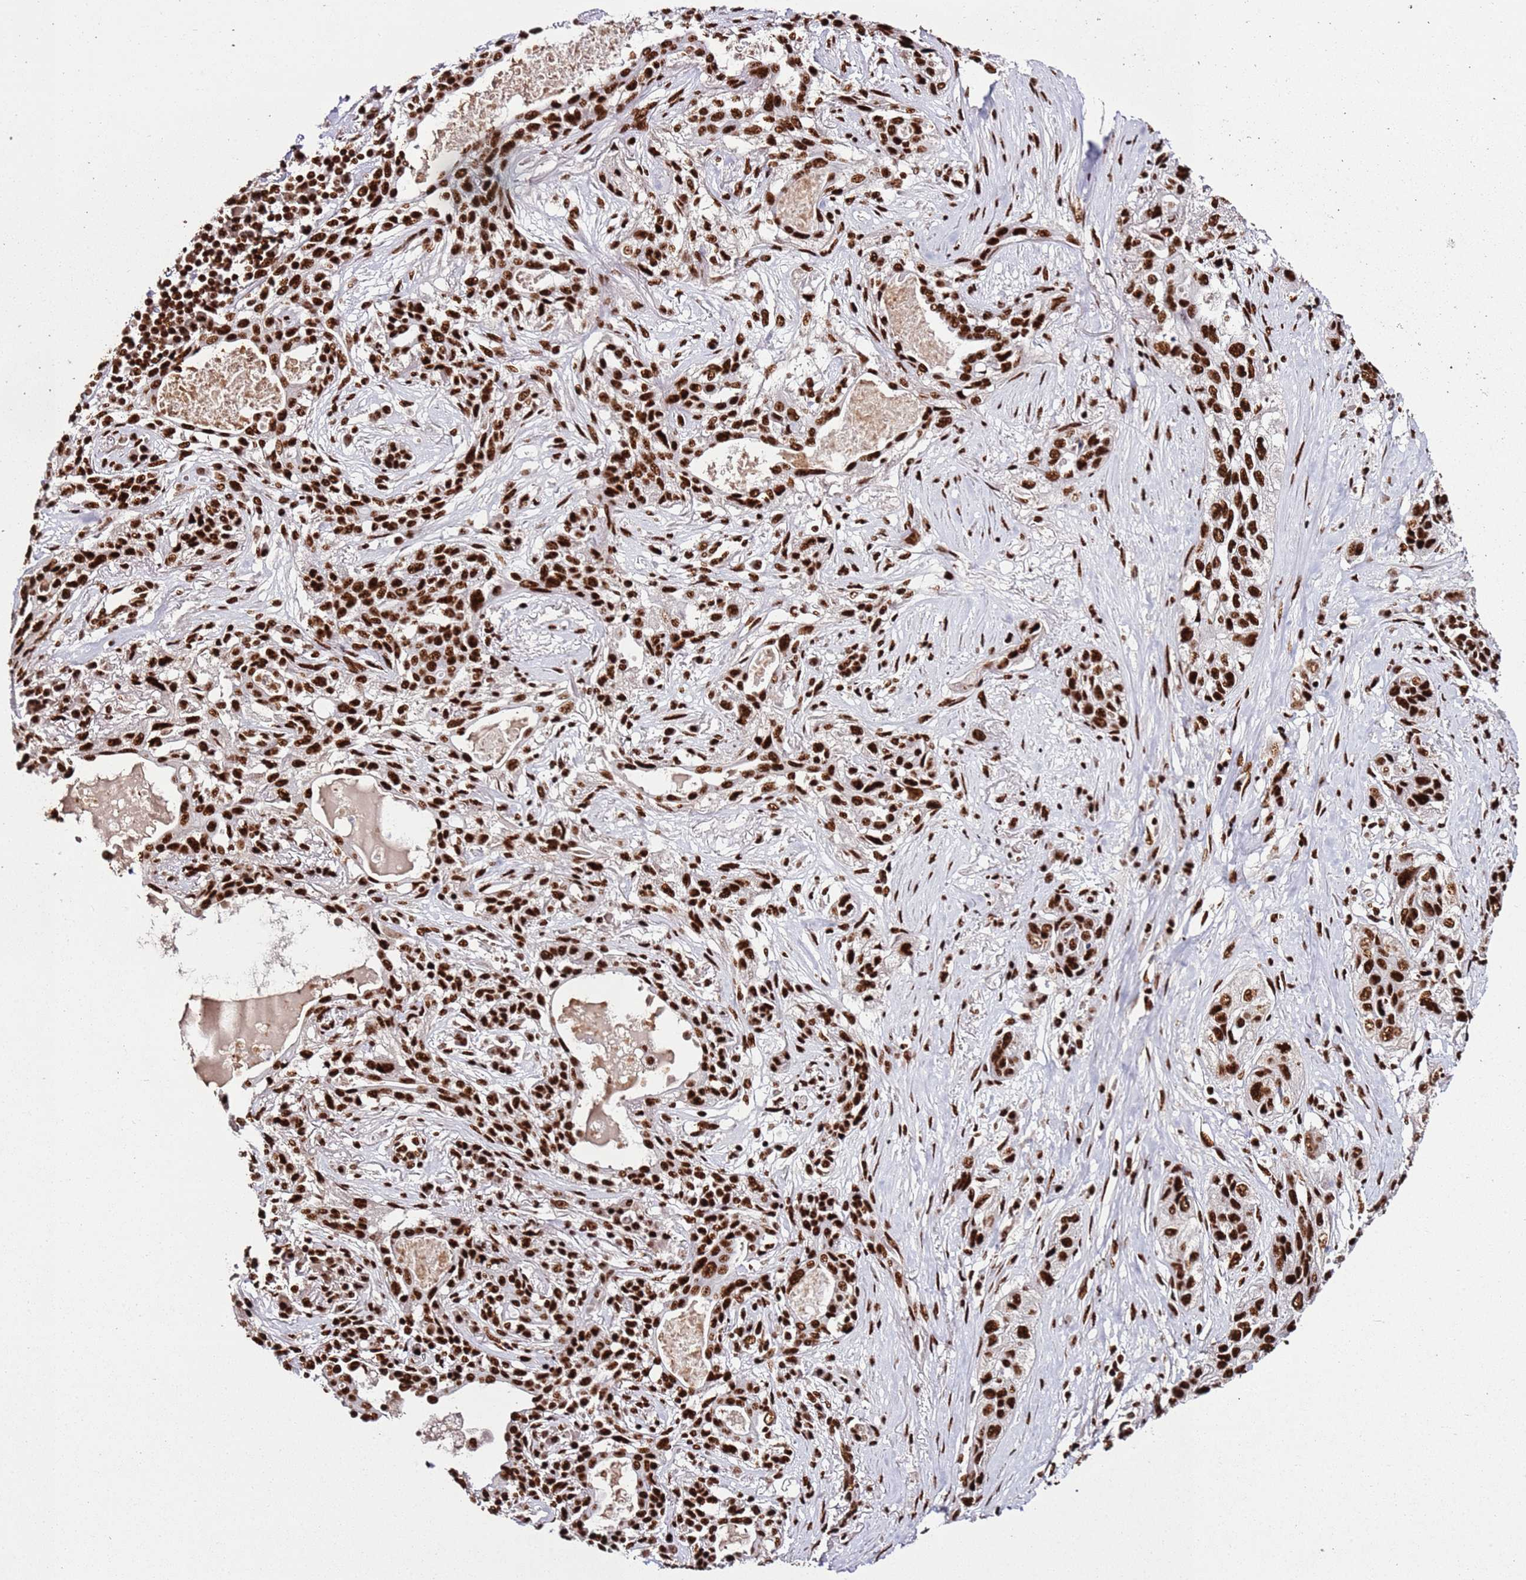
{"staining": {"intensity": "strong", "quantity": ">75%", "location": "nuclear"}, "tissue": "lung cancer", "cell_type": "Tumor cells", "image_type": "cancer", "snomed": [{"axis": "morphology", "description": "Squamous cell carcinoma, NOS"}, {"axis": "topography", "description": "Lung"}], "caption": "About >75% of tumor cells in squamous cell carcinoma (lung) show strong nuclear protein expression as visualized by brown immunohistochemical staining.", "gene": "C6orf226", "patient": {"sex": "female", "age": 70}}